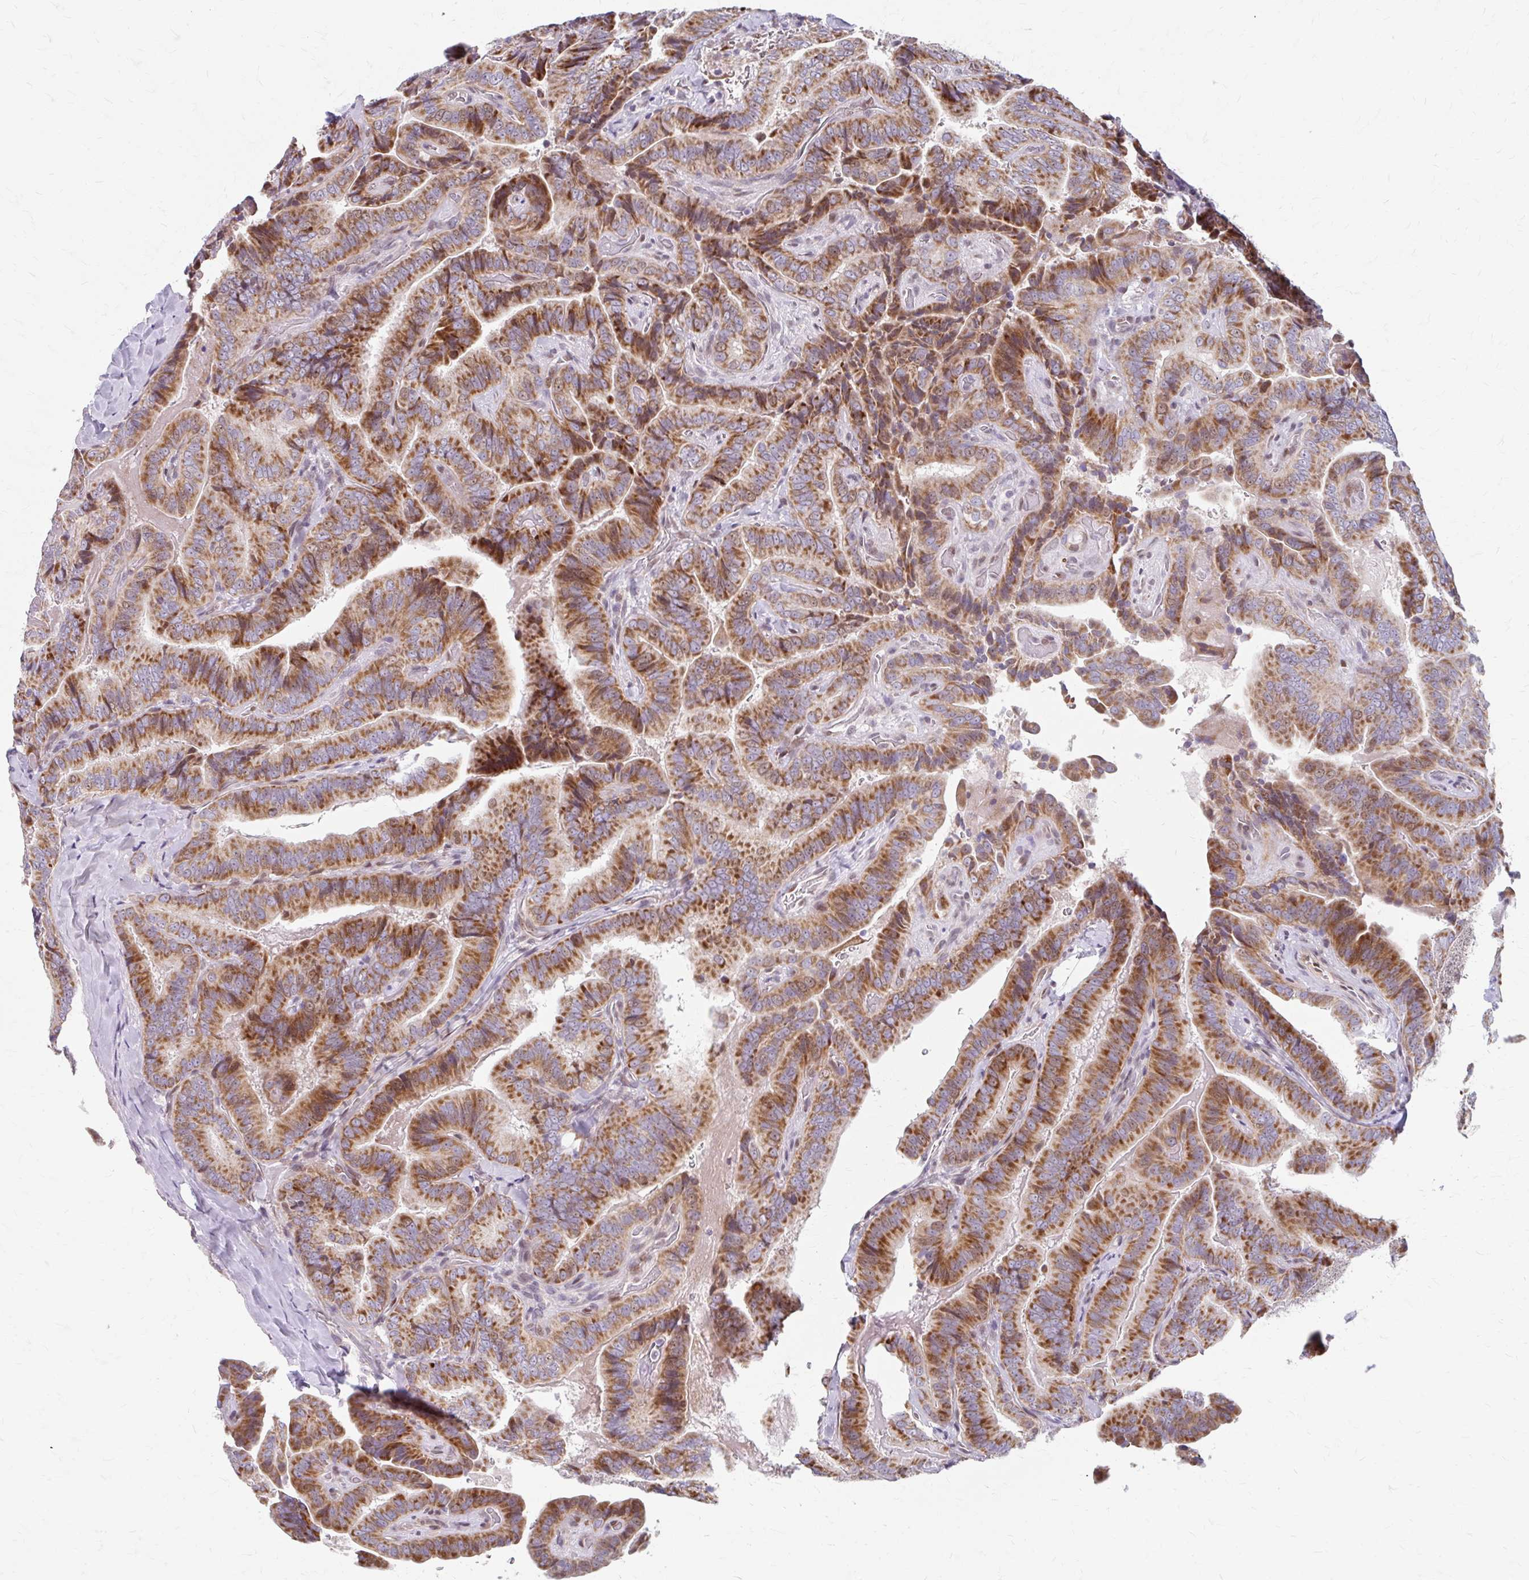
{"staining": {"intensity": "strong", "quantity": "25%-75%", "location": "cytoplasmic/membranous"}, "tissue": "thyroid cancer", "cell_type": "Tumor cells", "image_type": "cancer", "snomed": [{"axis": "morphology", "description": "Papillary adenocarcinoma, NOS"}, {"axis": "topography", "description": "Thyroid gland"}], "caption": "Immunohistochemical staining of thyroid cancer reveals strong cytoplasmic/membranous protein expression in approximately 25%-75% of tumor cells. Using DAB (brown) and hematoxylin (blue) stains, captured at high magnification using brightfield microscopy.", "gene": "BEAN1", "patient": {"sex": "male", "age": 61}}